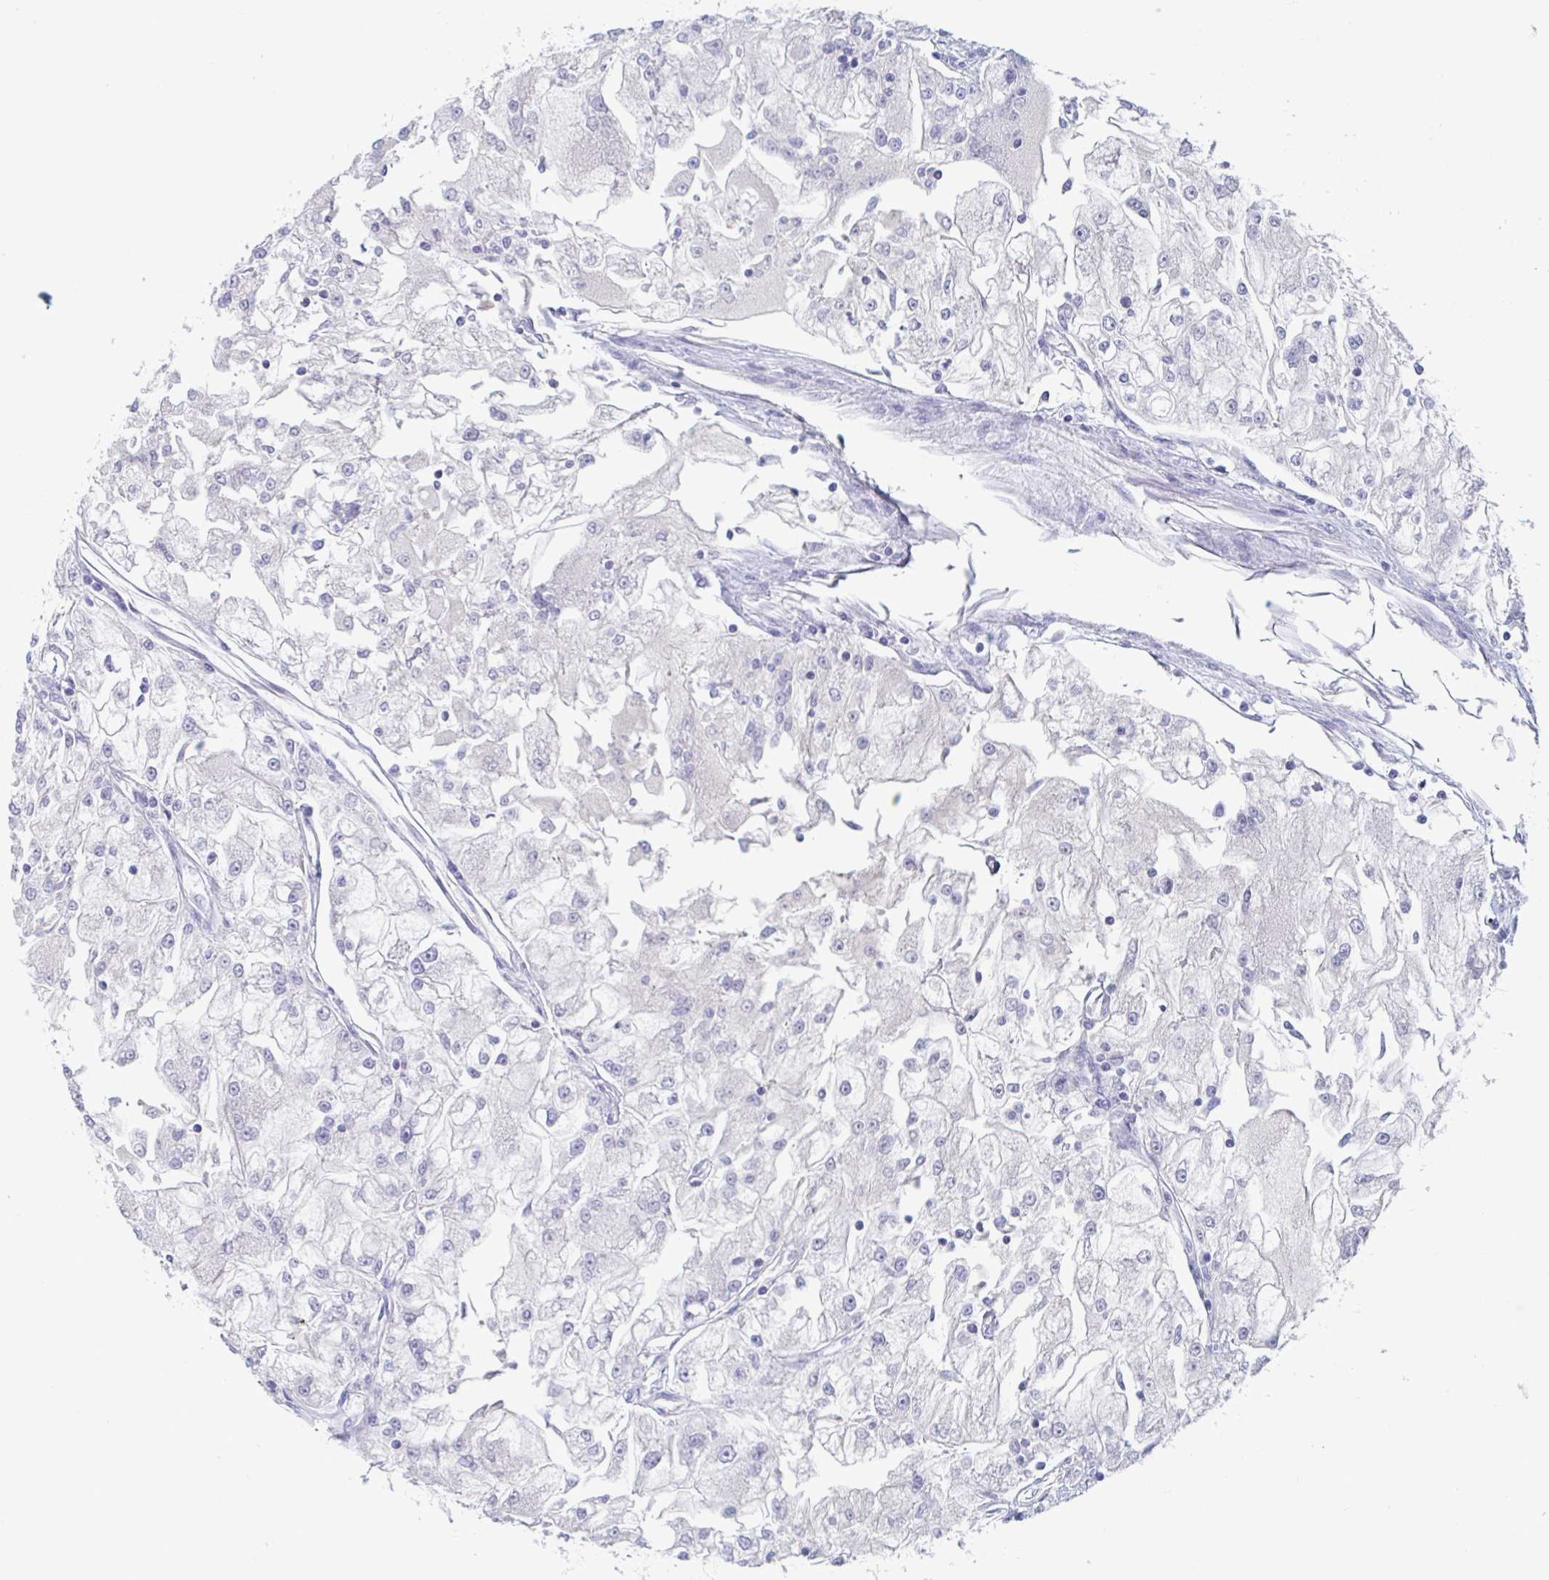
{"staining": {"intensity": "negative", "quantity": "none", "location": "none"}, "tissue": "renal cancer", "cell_type": "Tumor cells", "image_type": "cancer", "snomed": [{"axis": "morphology", "description": "Adenocarcinoma, NOS"}, {"axis": "topography", "description": "Kidney"}], "caption": "There is no significant positivity in tumor cells of renal adenocarcinoma.", "gene": "ZNHIT2", "patient": {"sex": "female", "age": 72}}